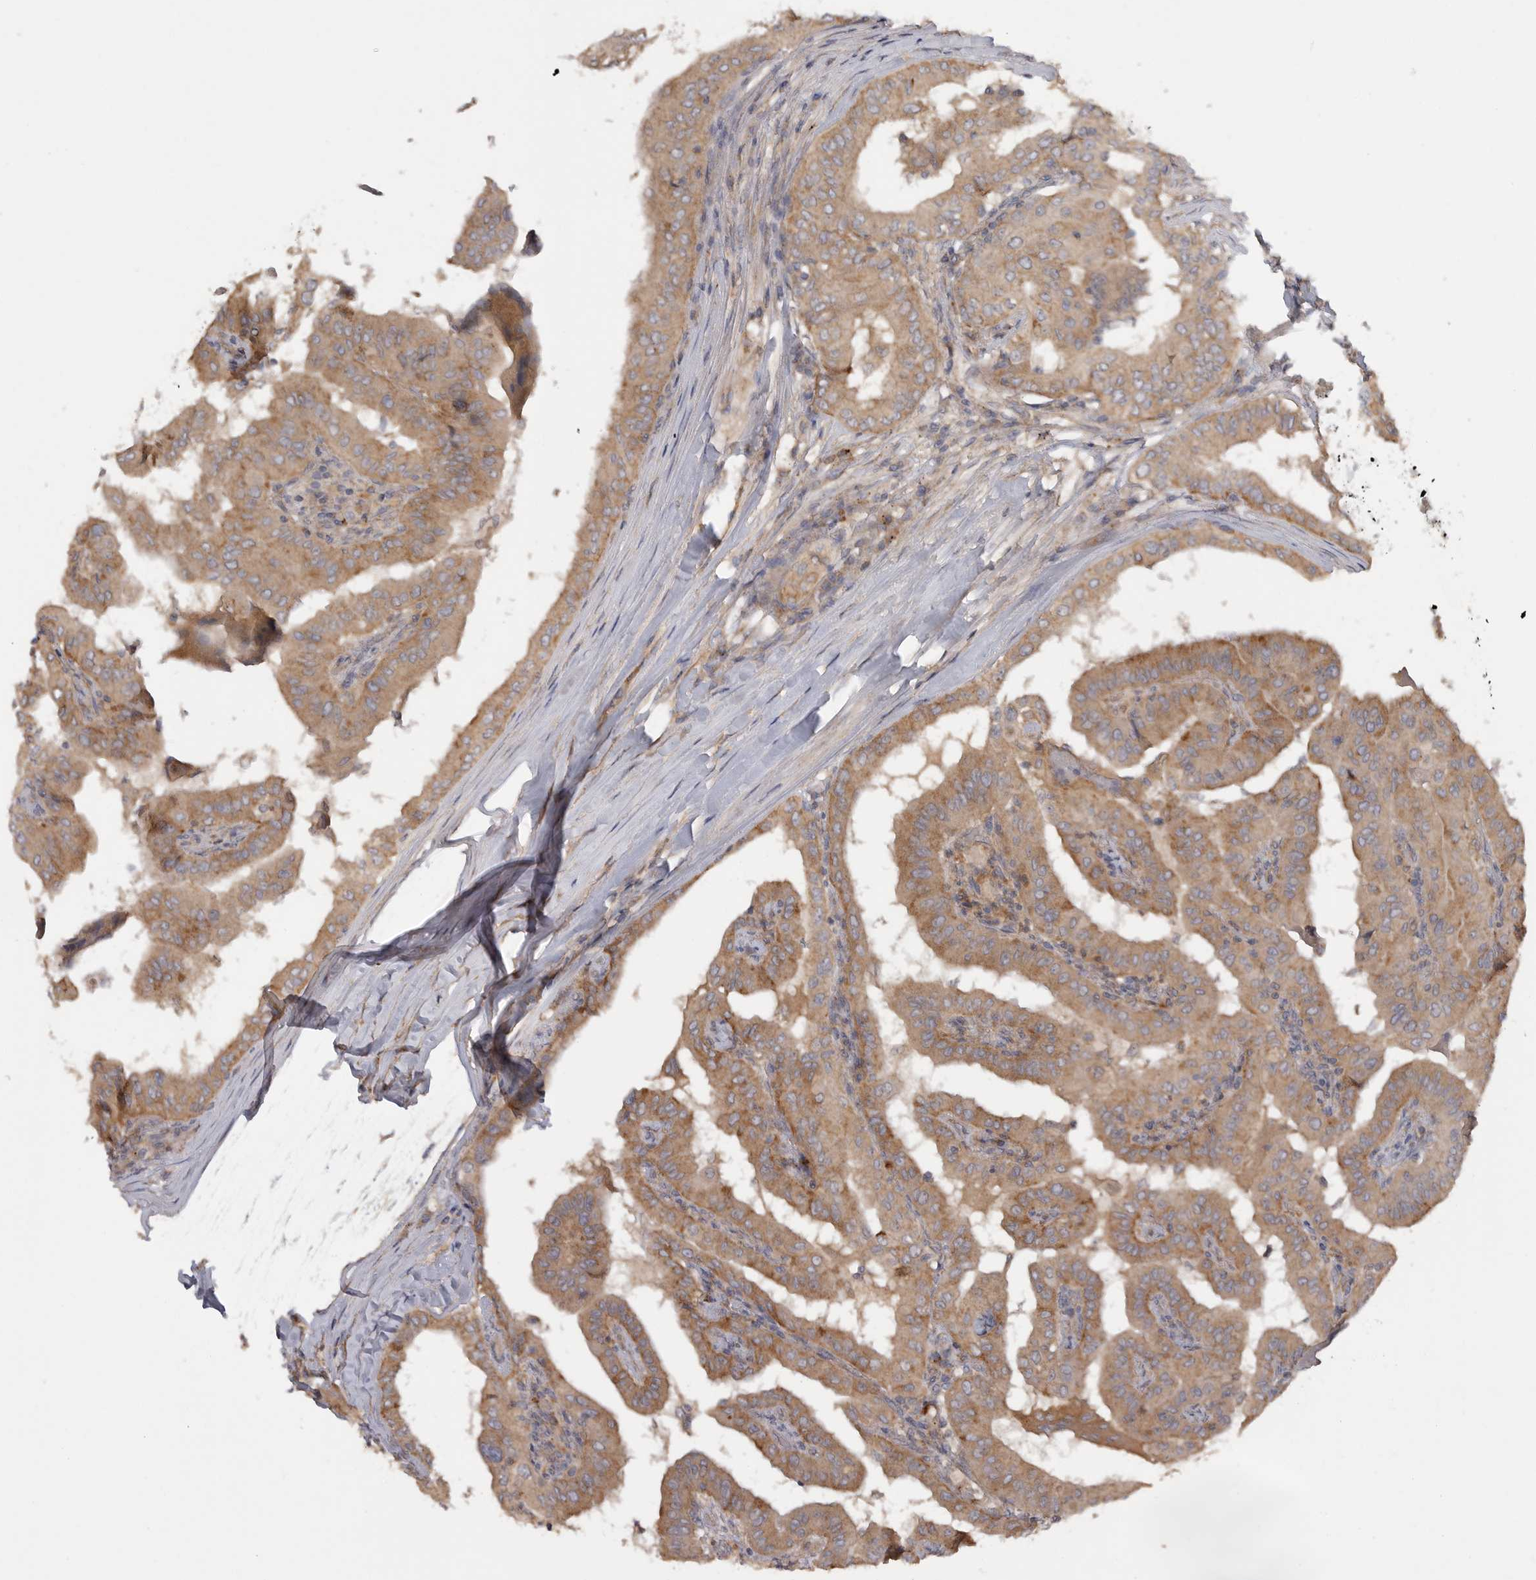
{"staining": {"intensity": "moderate", "quantity": ">75%", "location": "cytoplasmic/membranous"}, "tissue": "thyroid cancer", "cell_type": "Tumor cells", "image_type": "cancer", "snomed": [{"axis": "morphology", "description": "Papillary adenocarcinoma, NOS"}, {"axis": "topography", "description": "Thyroid gland"}], "caption": "A histopathology image of human thyroid cancer stained for a protein exhibits moderate cytoplasmic/membranous brown staining in tumor cells.", "gene": "ZNF232", "patient": {"sex": "male", "age": 33}}